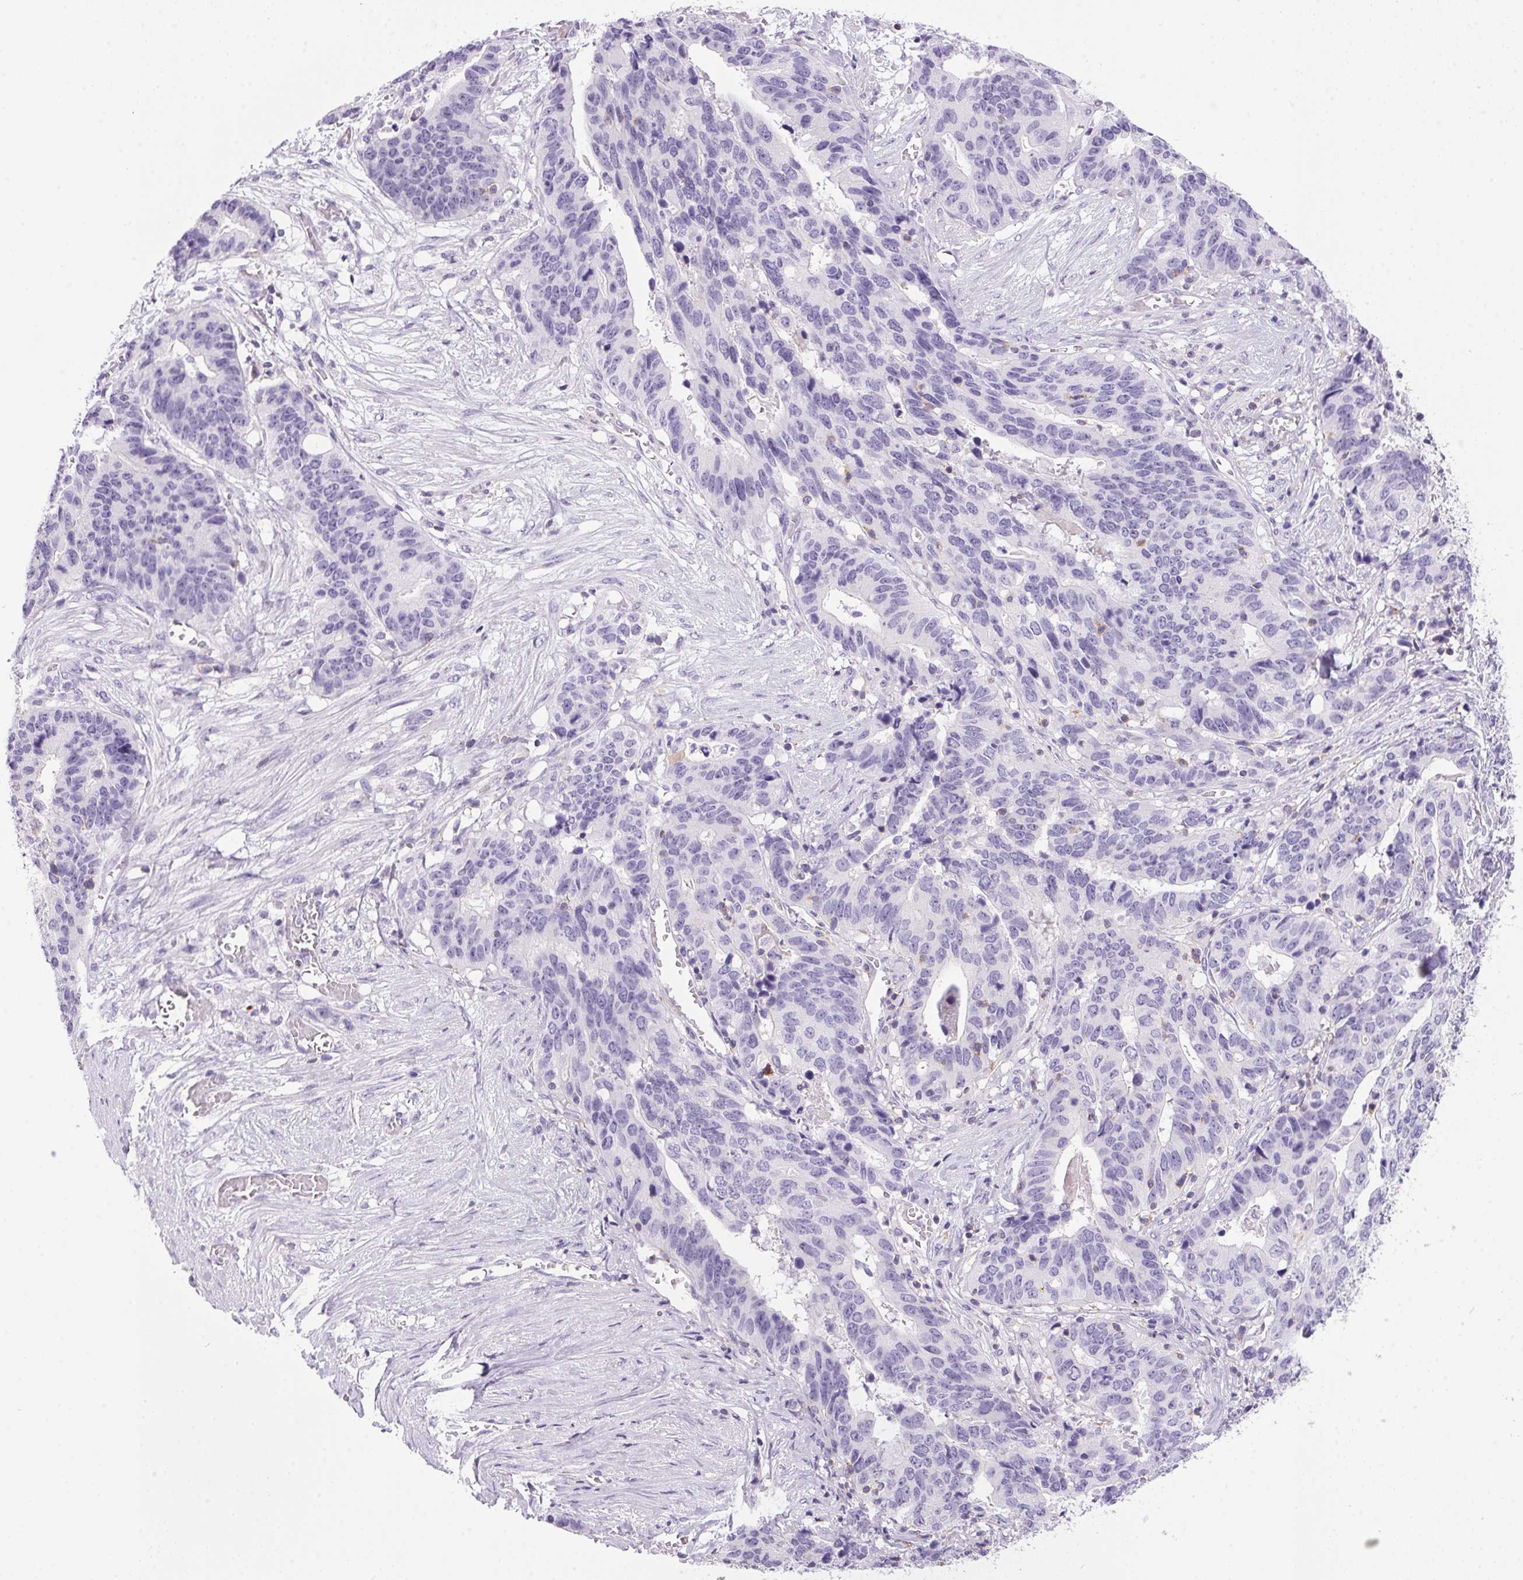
{"staining": {"intensity": "negative", "quantity": "none", "location": "none"}, "tissue": "stomach cancer", "cell_type": "Tumor cells", "image_type": "cancer", "snomed": [{"axis": "morphology", "description": "Adenocarcinoma, NOS"}, {"axis": "topography", "description": "Stomach, upper"}], "caption": "The image reveals no significant staining in tumor cells of stomach cancer (adenocarcinoma).", "gene": "S100A2", "patient": {"sex": "female", "age": 67}}